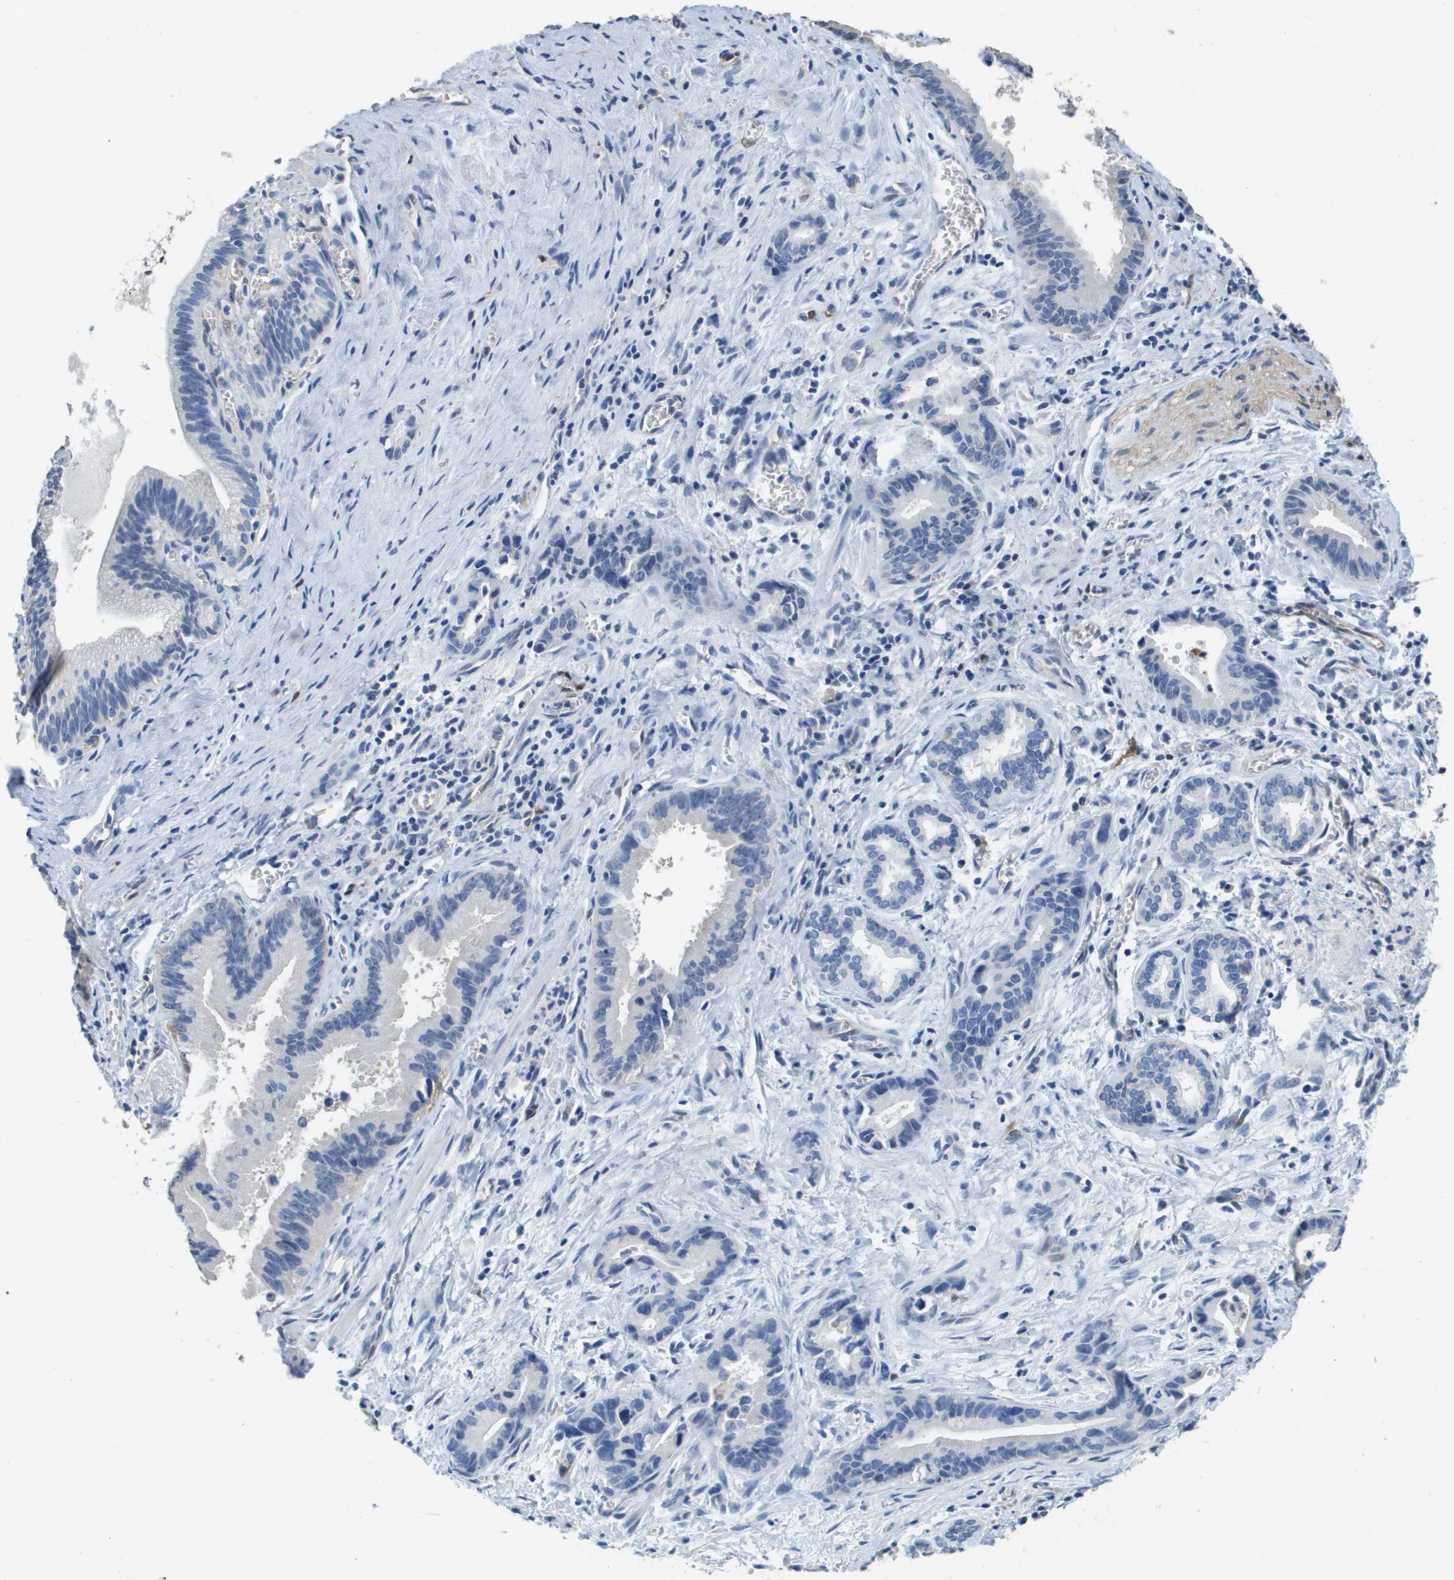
{"staining": {"intensity": "negative", "quantity": "none", "location": "none"}, "tissue": "liver cancer", "cell_type": "Tumor cells", "image_type": "cancer", "snomed": [{"axis": "morphology", "description": "Cholangiocarcinoma"}, {"axis": "topography", "description": "Liver"}], "caption": "Tumor cells are negative for protein expression in human liver cancer (cholangiocarcinoma).", "gene": "FABP5", "patient": {"sex": "female", "age": 55}}